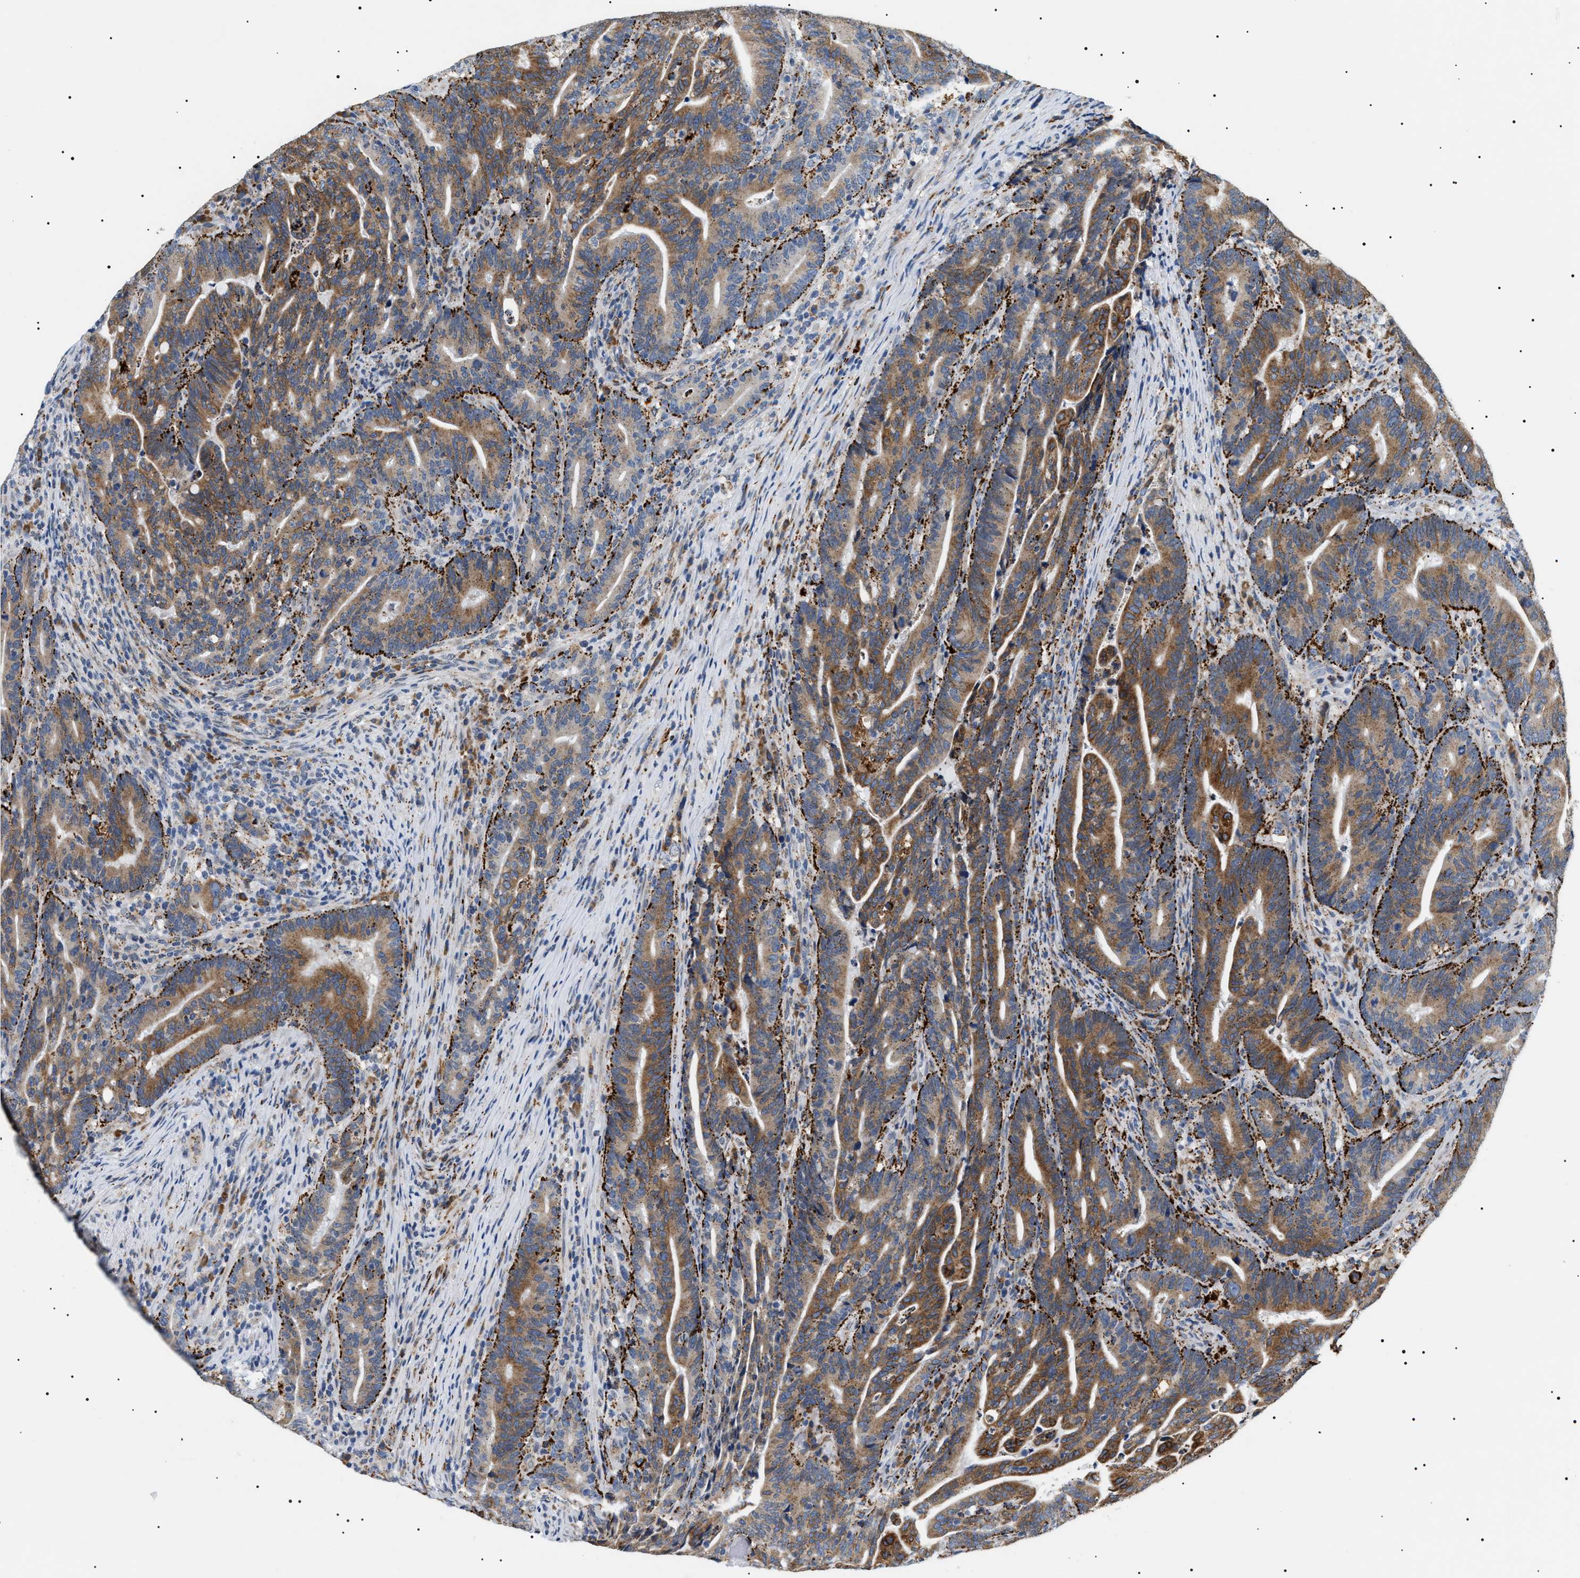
{"staining": {"intensity": "strong", "quantity": ">75%", "location": "cytoplasmic/membranous"}, "tissue": "colorectal cancer", "cell_type": "Tumor cells", "image_type": "cancer", "snomed": [{"axis": "morphology", "description": "Adenocarcinoma, NOS"}, {"axis": "topography", "description": "Colon"}], "caption": "There is high levels of strong cytoplasmic/membranous positivity in tumor cells of colorectal adenocarcinoma, as demonstrated by immunohistochemical staining (brown color).", "gene": "HSD17B11", "patient": {"sex": "female", "age": 66}}